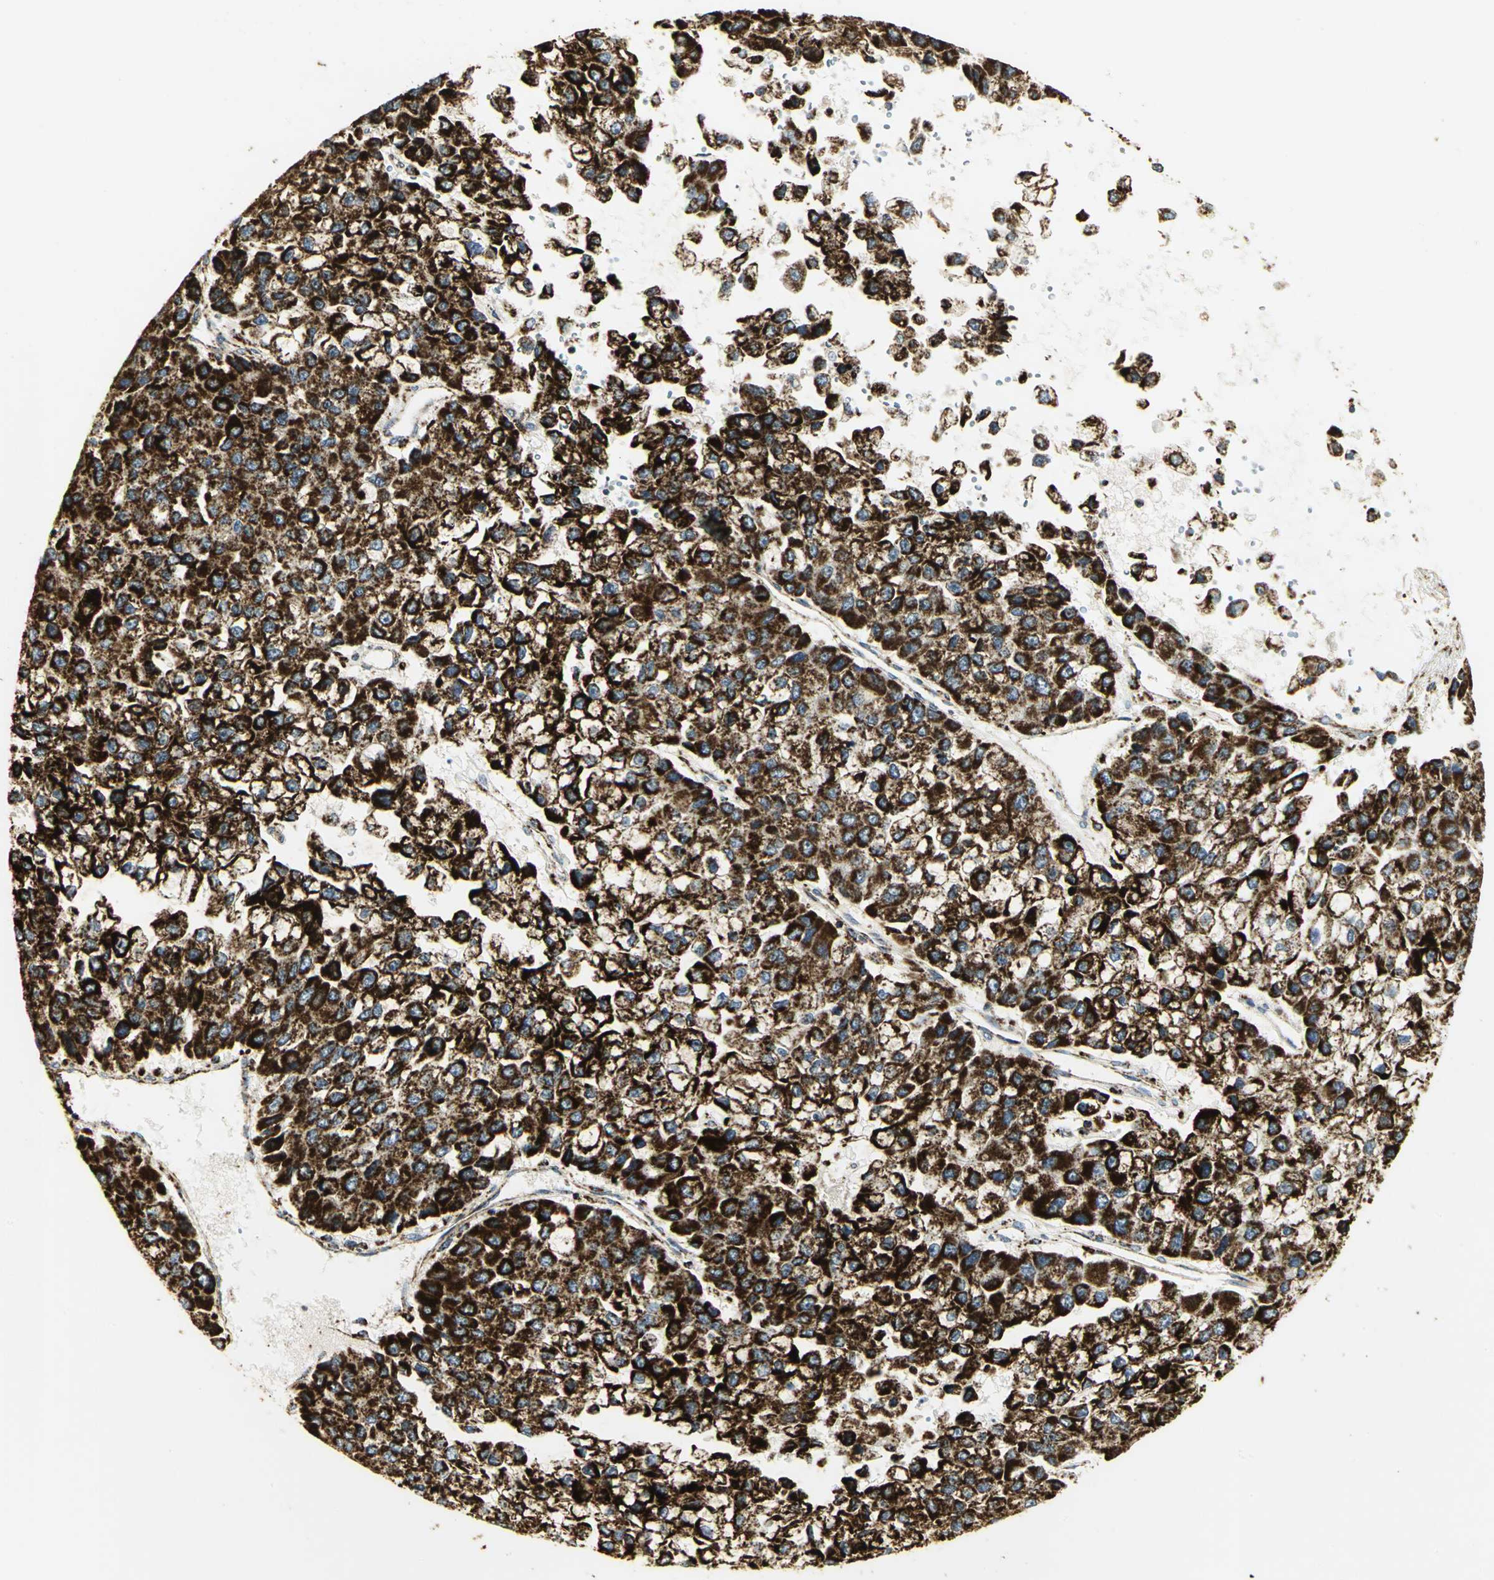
{"staining": {"intensity": "strong", "quantity": ">75%", "location": "cytoplasmic/membranous"}, "tissue": "liver cancer", "cell_type": "Tumor cells", "image_type": "cancer", "snomed": [{"axis": "morphology", "description": "Carcinoma, Hepatocellular, NOS"}, {"axis": "topography", "description": "Liver"}], "caption": "Immunohistochemical staining of human liver cancer (hepatocellular carcinoma) exhibits strong cytoplasmic/membranous protein positivity in about >75% of tumor cells. (Stains: DAB (3,3'-diaminobenzidine) in brown, nuclei in blue, Microscopy: brightfield microscopy at high magnification).", "gene": "VDAC1", "patient": {"sex": "female", "age": 66}}